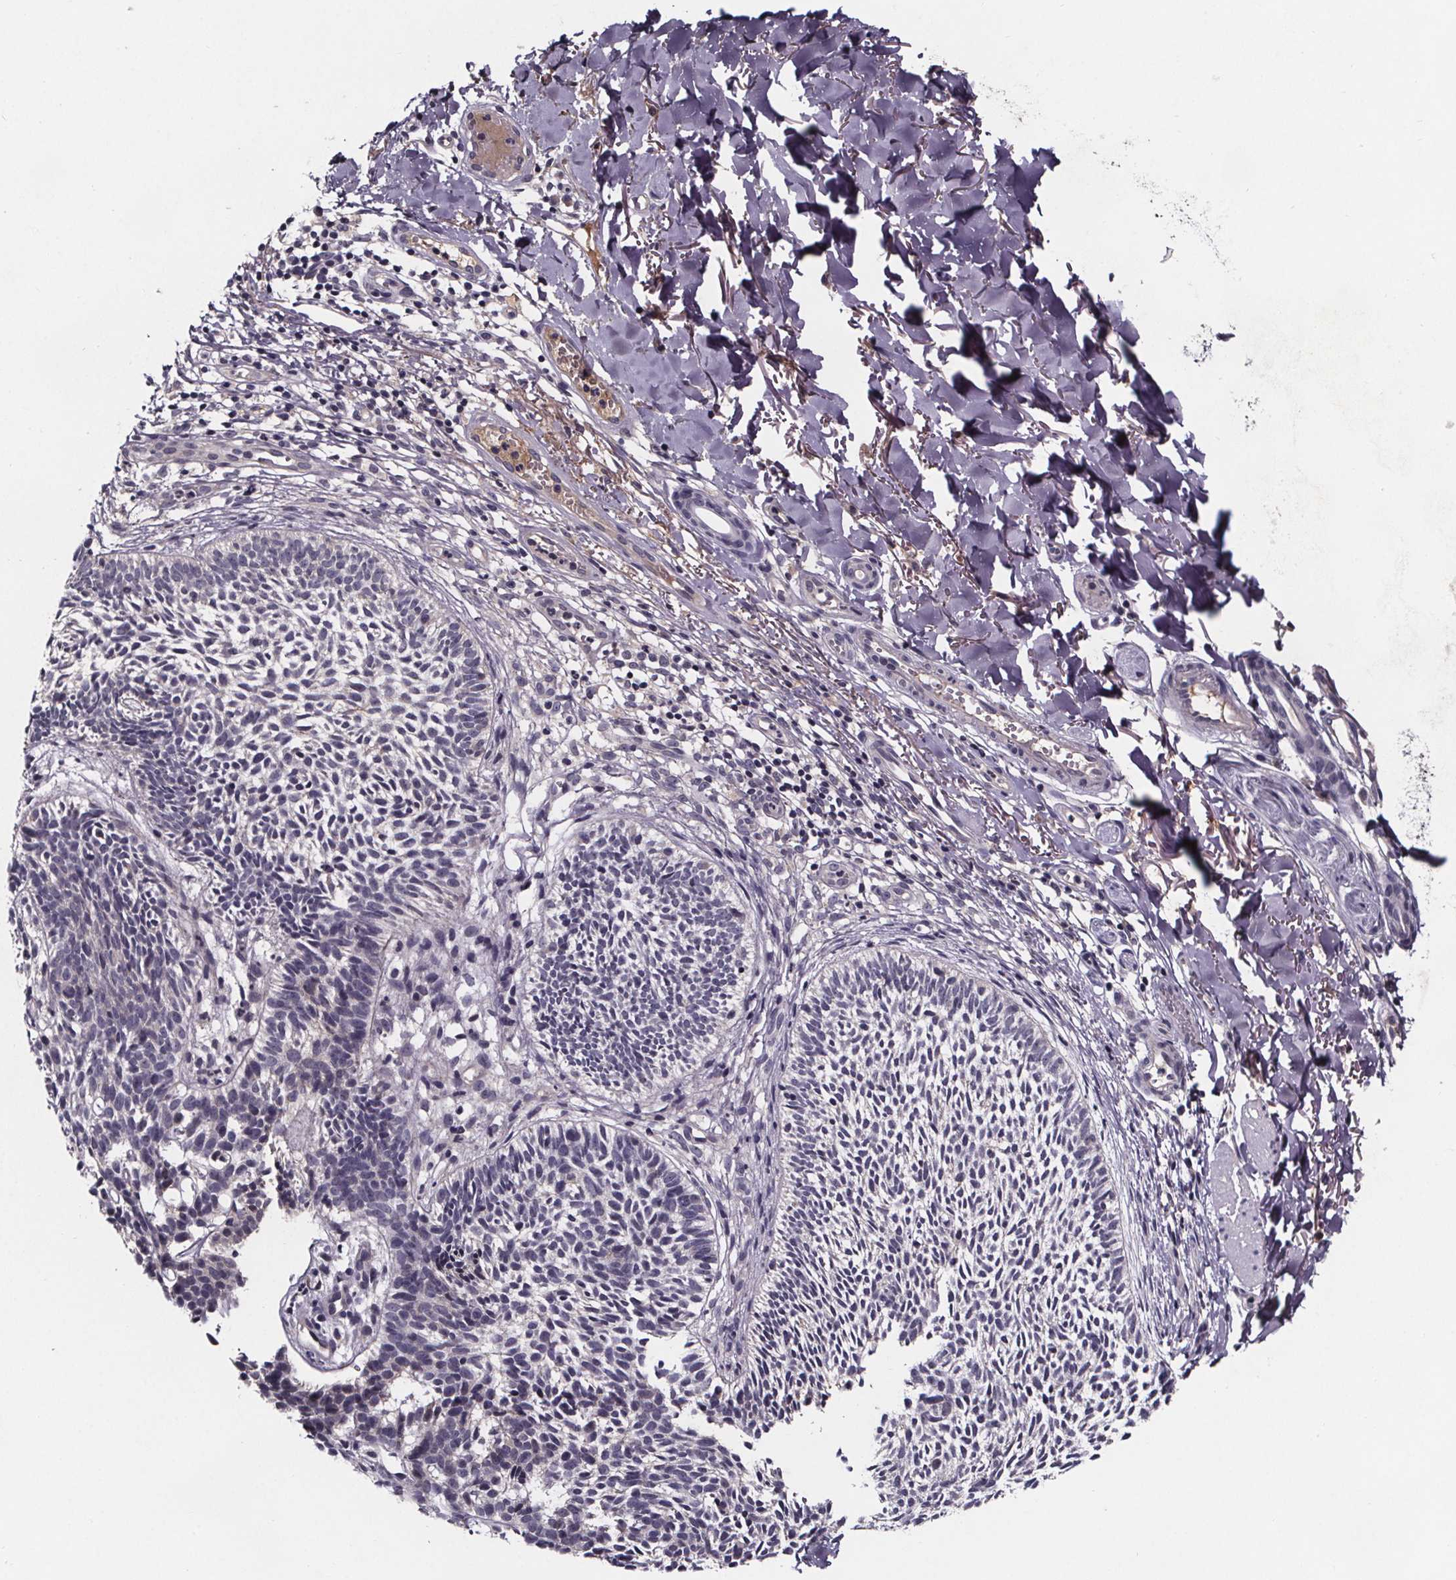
{"staining": {"intensity": "negative", "quantity": "none", "location": "none"}, "tissue": "skin cancer", "cell_type": "Tumor cells", "image_type": "cancer", "snomed": [{"axis": "morphology", "description": "Basal cell carcinoma"}, {"axis": "topography", "description": "Skin"}], "caption": "This is a micrograph of immunohistochemistry (IHC) staining of basal cell carcinoma (skin), which shows no positivity in tumor cells.", "gene": "NPHP4", "patient": {"sex": "male", "age": 78}}